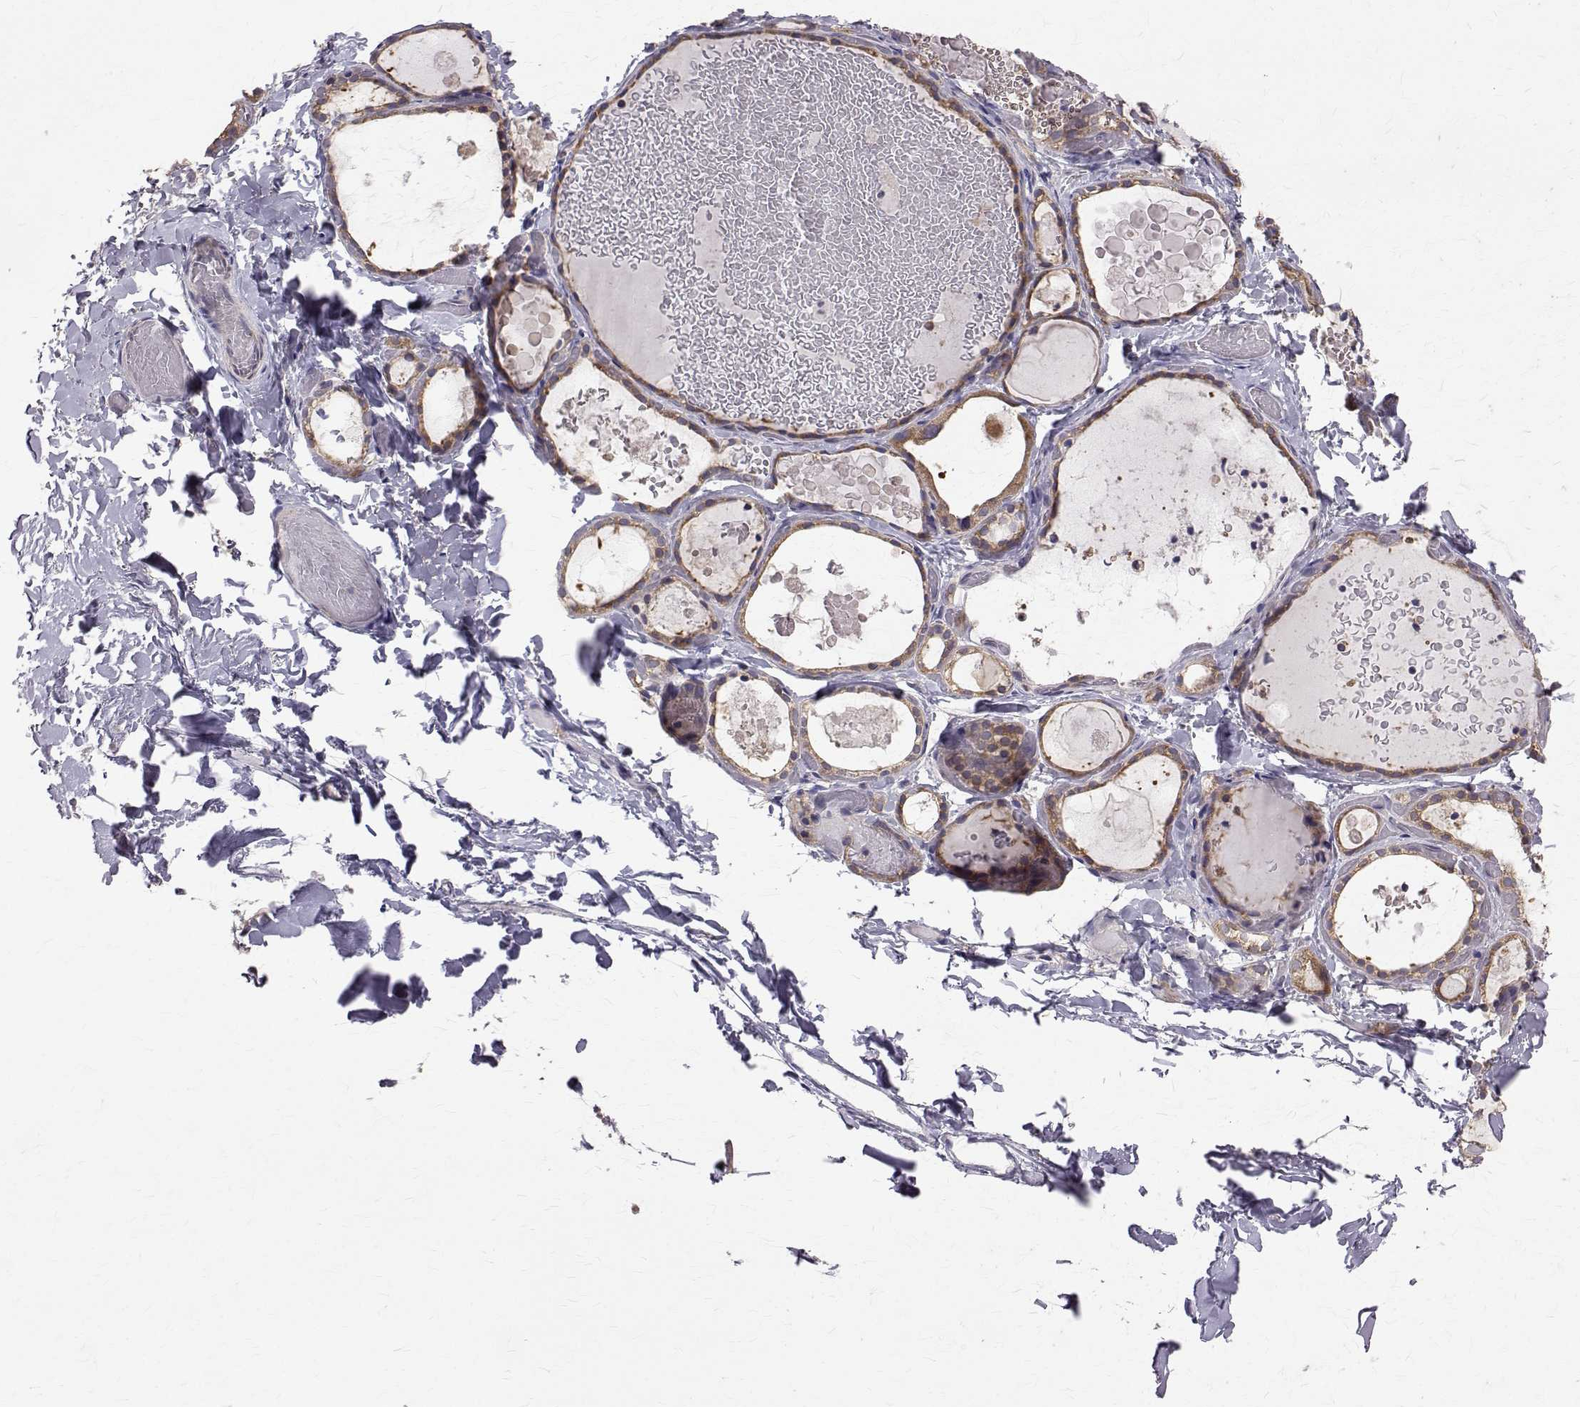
{"staining": {"intensity": "weak", "quantity": ">75%", "location": "cytoplasmic/membranous"}, "tissue": "thyroid gland", "cell_type": "Glandular cells", "image_type": "normal", "snomed": [{"axis": "morphology", "description": "Normal tissue, NOS"}, {"axis": "topography", "description": "Thyroid gland"}], "caption": "IHC histopathology image of normal thyroid gland stained for a protein (brown), which reveals low levels of weak cytoplasmic/membranous positivity in approximately >75% of glandular cells.", "gene": "FARSB", "patient": {"sex": "female", "age": 56}}